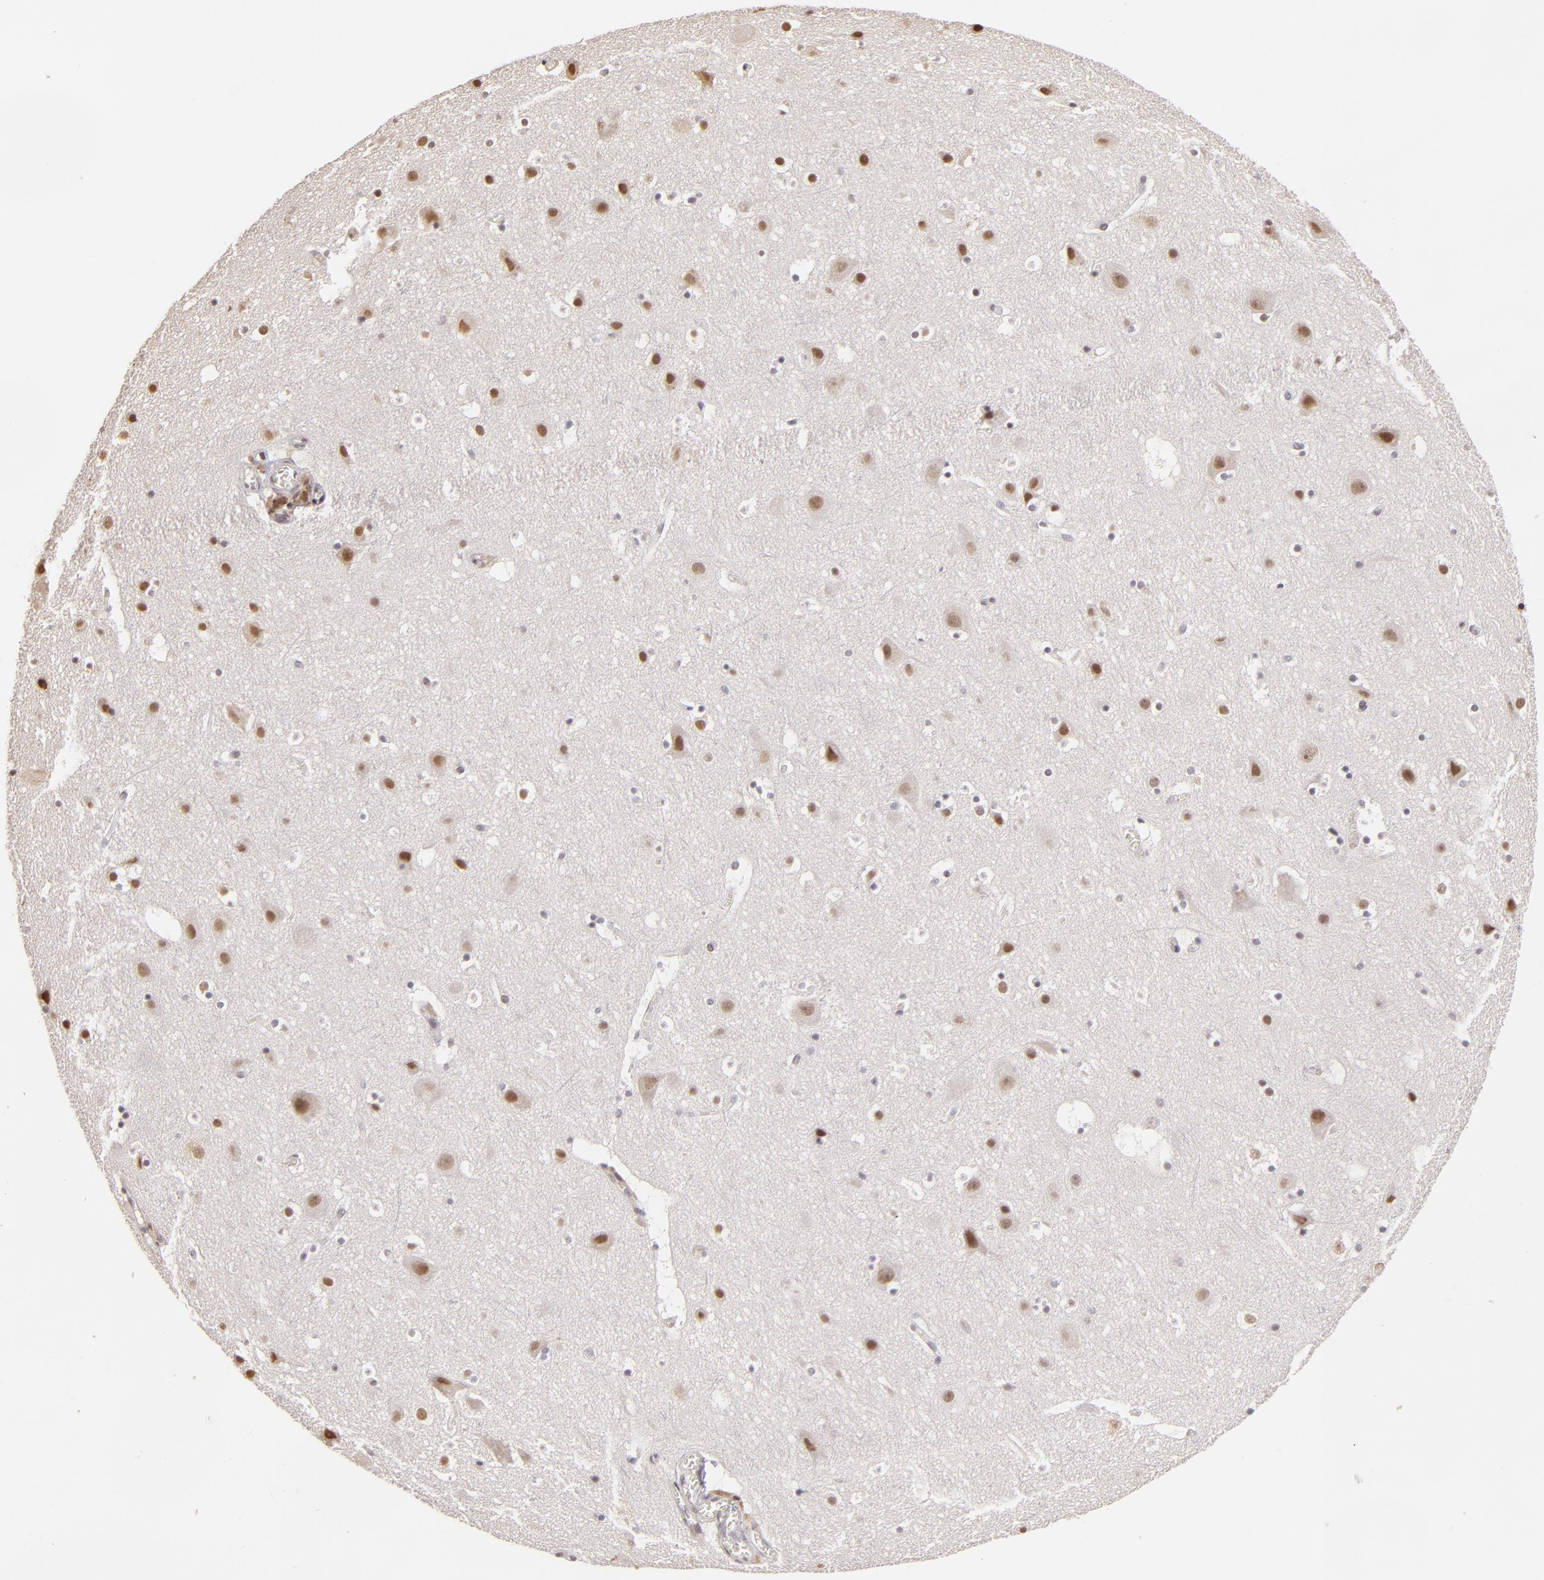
{"staining": {"intensity": "negative", "quantity": "none", "location": "none"}, "tissue": "cerebral cortex", "cell_type": "Endothelial cells", "image_type": "normal", "snomed": [{"axis": "morphology", "description": "Normal tissue, NOS"}, {"axis": "topography", "description": "Cerebral cortex"}], "caption": "High power microscopy micrograph of an IHC photomicrograph of normal cerebral cortex, revealing no significant positivity in endothelial cells. (Brightfield microscopy of DAB (3,3'-diaminobenzidine) IHC at high magnification).", "gene": "RARB", "patient": {"sex": "male", "age": 45}}